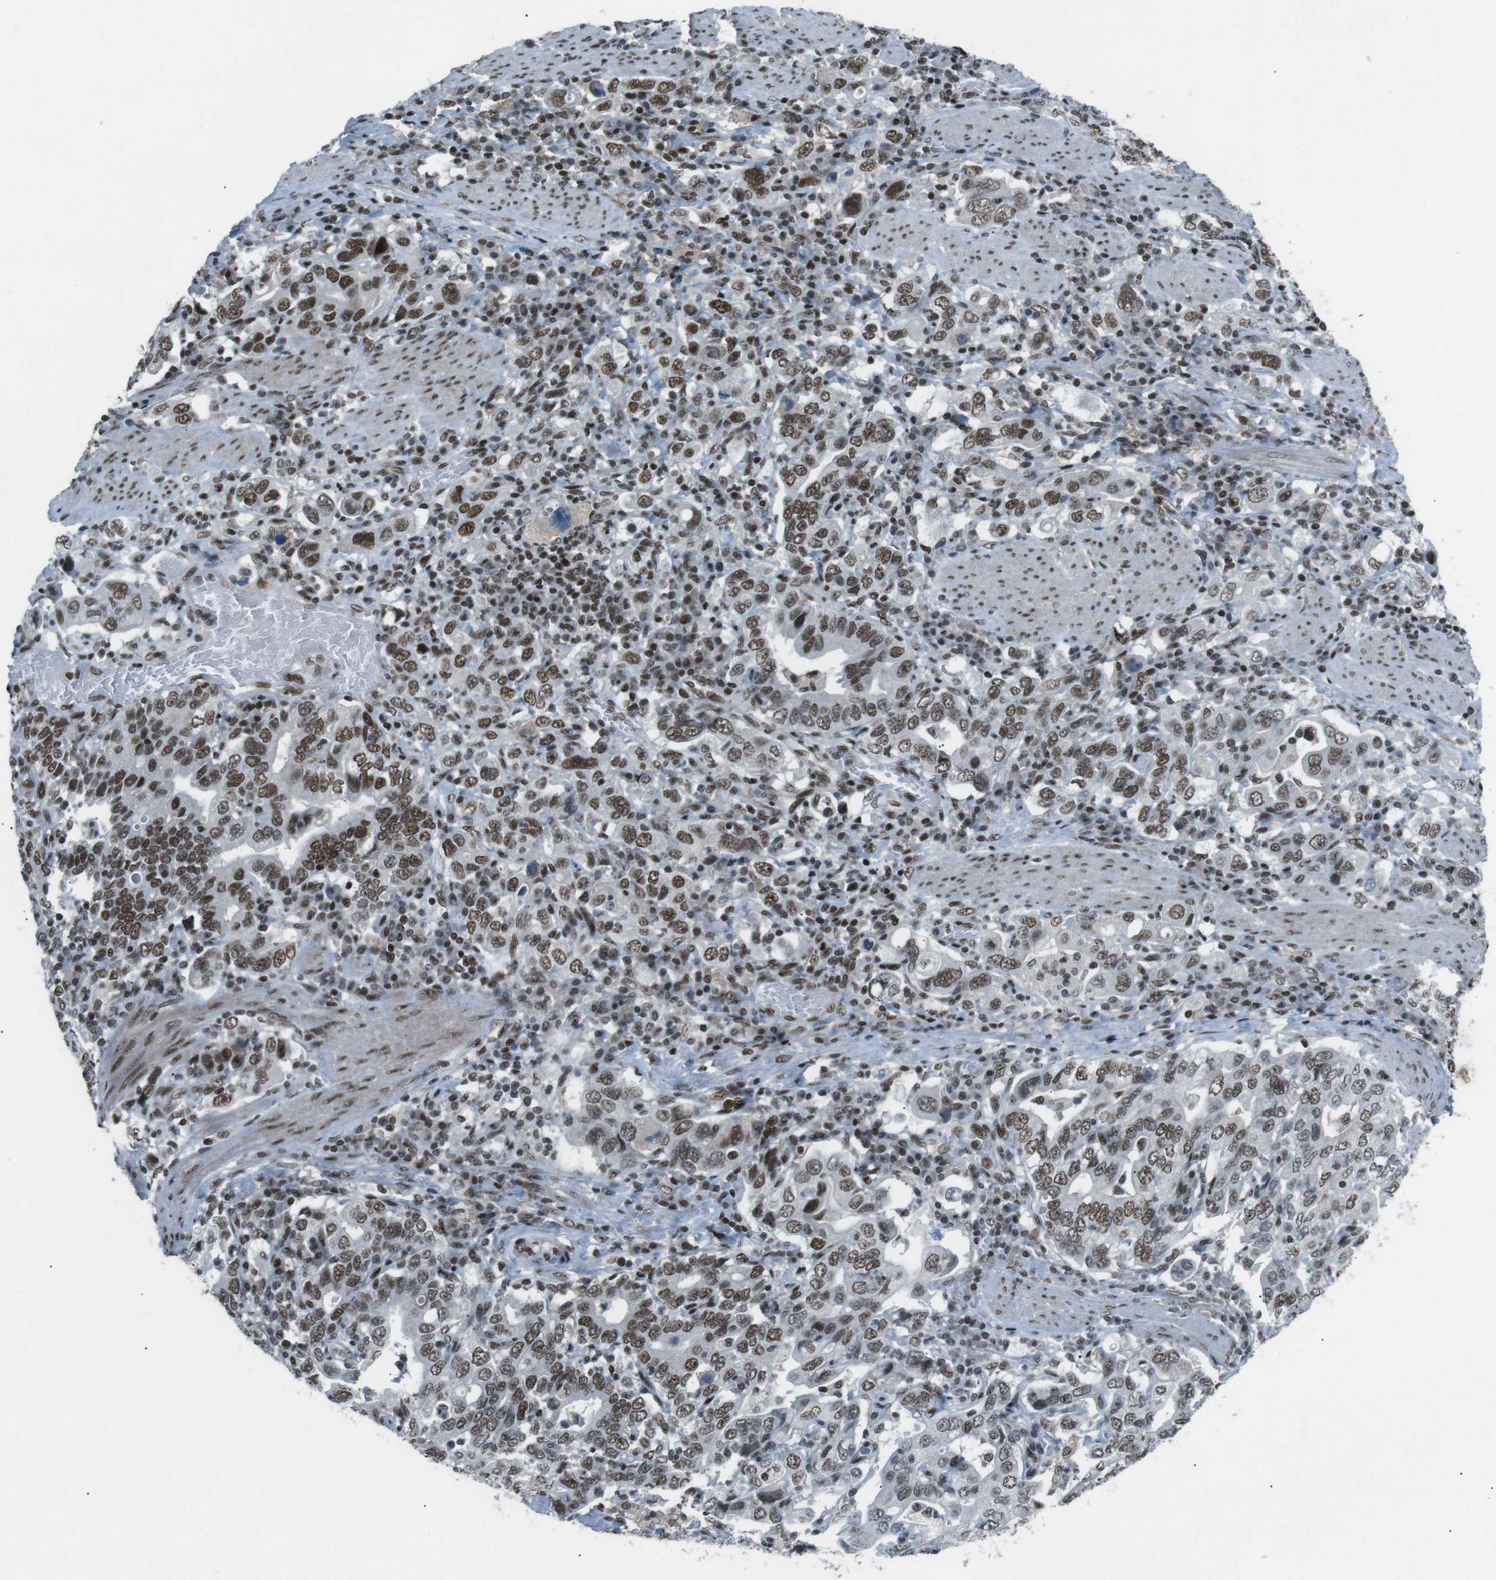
{"staining": {"intensity": "moderate", "quantity": ">75%", "location": "nuclear"}, "tissue": "stomach cancer", "cell_type": "Tumor cells", "image_type": "cancer", "snomed": [{"axis": "morphology", "description": "Adenocarcinoma, NOS"}, {"axis": "topography", "description": "Stomach, upper"}], "caption": "A brown stain shows moderate nuclear staining of a protein in human adenocarcinoma (stomach) tumor cells.", "gene": "TAF1", "patient": {"sex": "male", "age": 62}}